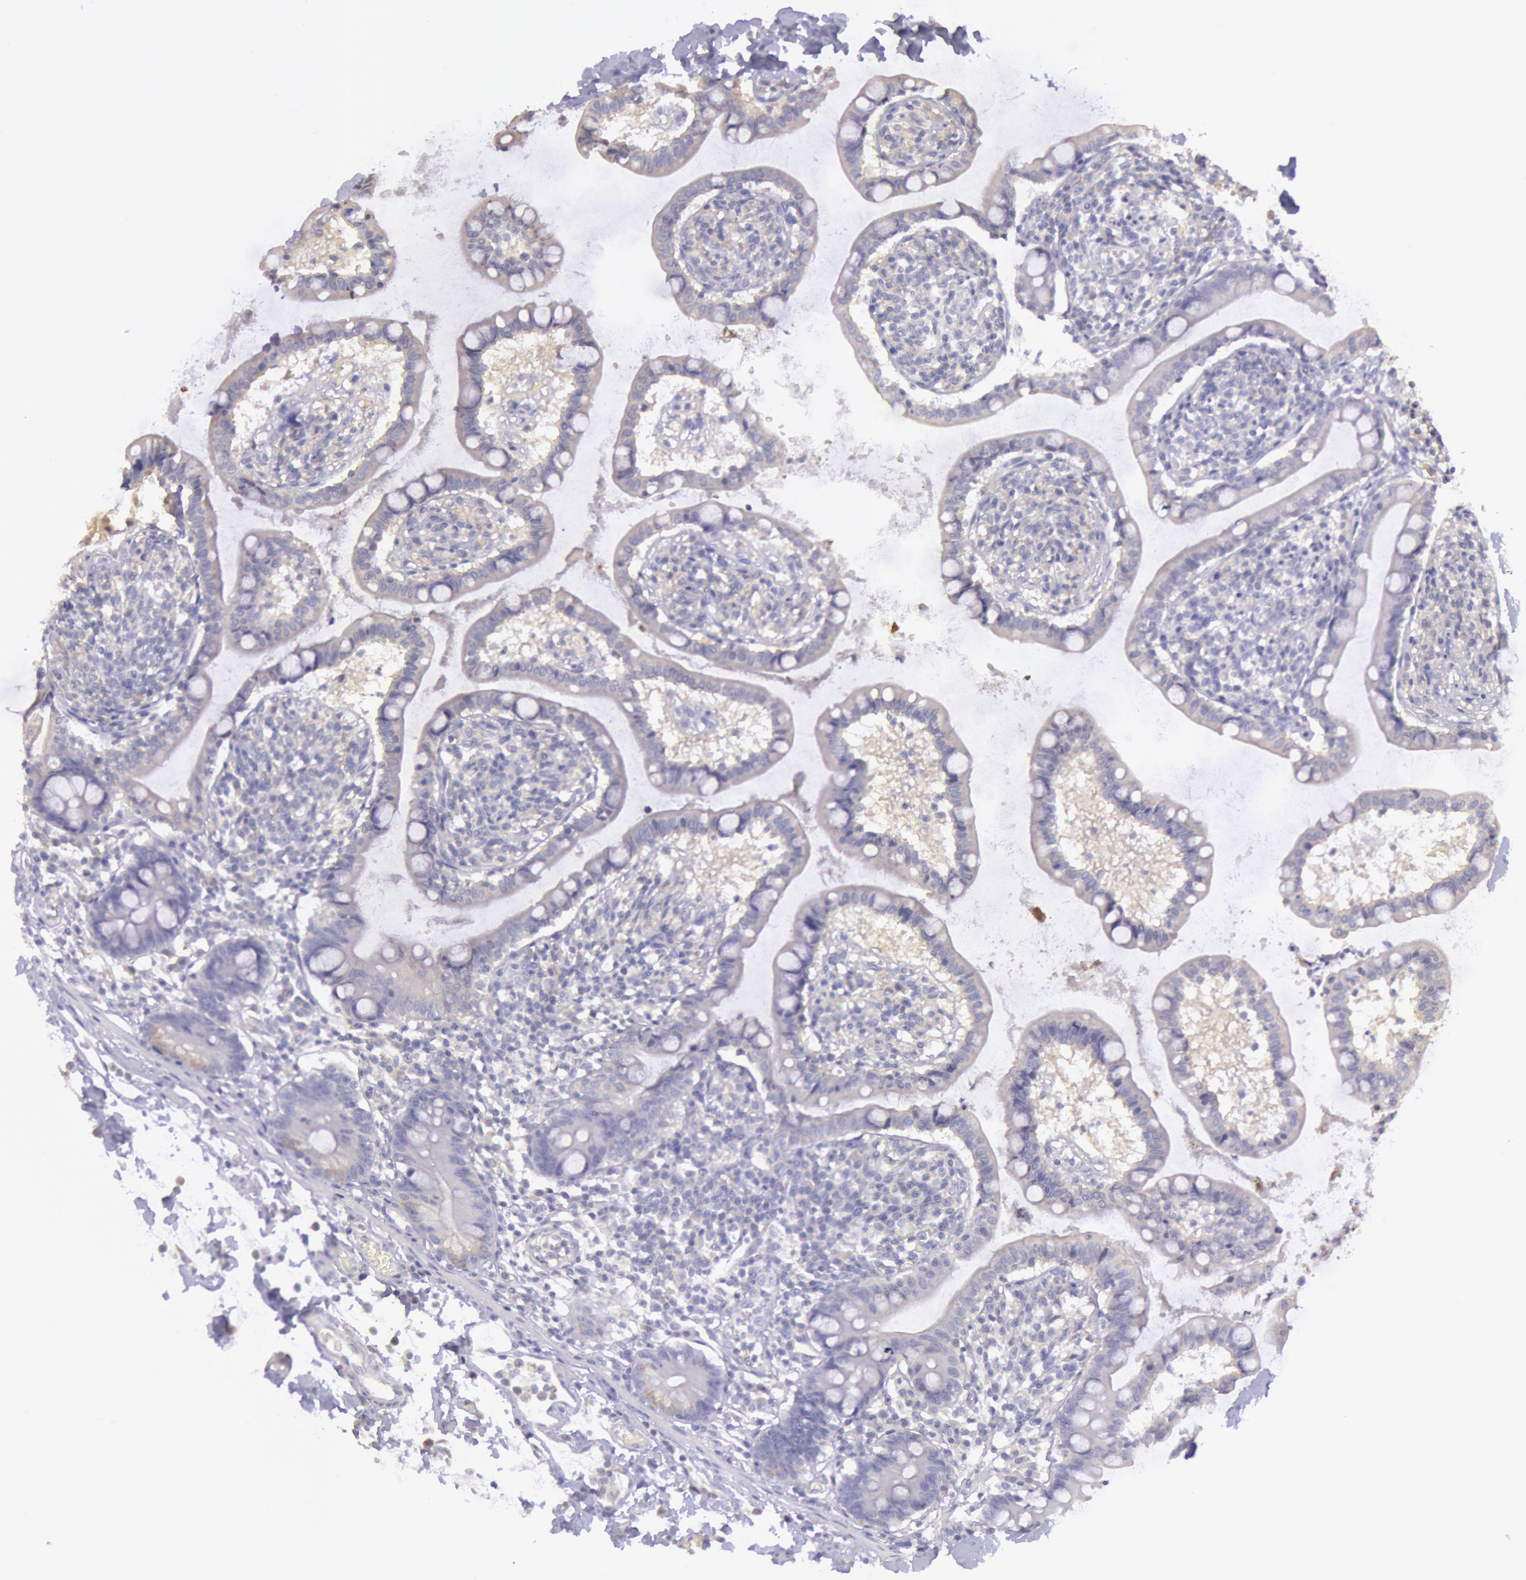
{"staining": {"intensity": "negative", "quantity": "none", "location": "none"}, "tissue": "small intestine", "cell_type": "Glandular cells", "image_type": "normal", "snomed": [{"axis": "morphology", "description": "Normal tissue, NOS"}, {"axis": "topography", "description": "Small intestine"}], "caption": "Small intestine was stained to show a protein in brown. There is no significant positivity in glandular cells. (DAB immunohistochemistry visualized using brightfield microscopy, high magnification).", "gene": "MYH1", "patient": {"sex": "female", "age": 61}}